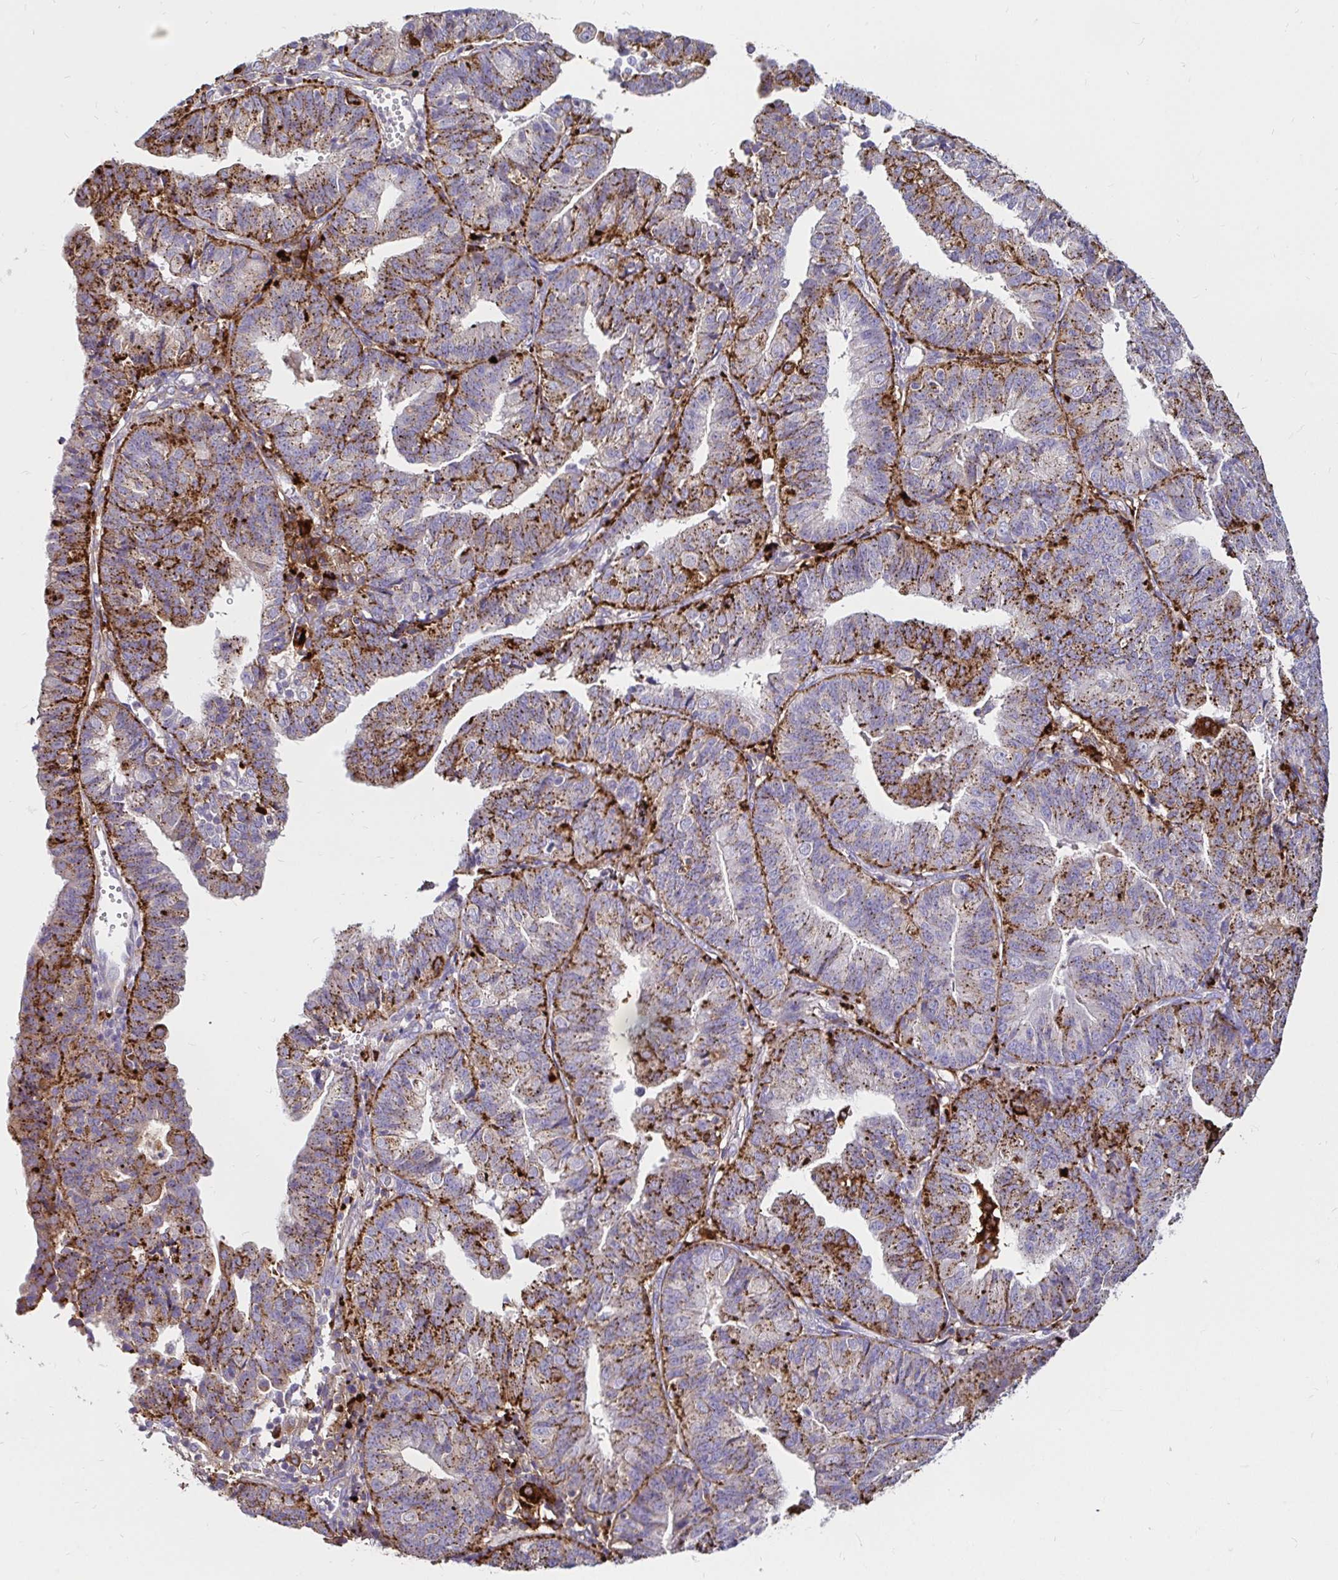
{"staining": {"intensity": "strong", "quantity": "25%-75%", "location": "cytoplasmic/membranous"}, "tissue": "endometrial cancer", "cell_type": "Tumor cells", "image_type": "cancer", "snomed": [{"axis": "morphology", "description": "Adenocarcinoma, NOS"}, {"axis": "topography", "description": "Endometrium"}], "caption": "Endometrial cancer (adenocarcinoma) stained with DAB (3,3'-diaminobenzidine) immunohistochemistry shows high levels of strong cytoplasmic/membranous staining in approximately 25%-75% of tumor cells. The protein is stained brown, and the nuclei are stained in blue (DAB (3,3'-diaminobenzidine) IHC with brightfield microscopy, high magnification).", "gene": "FUCA1", "patient": {"sex": "female", "age": 56}}